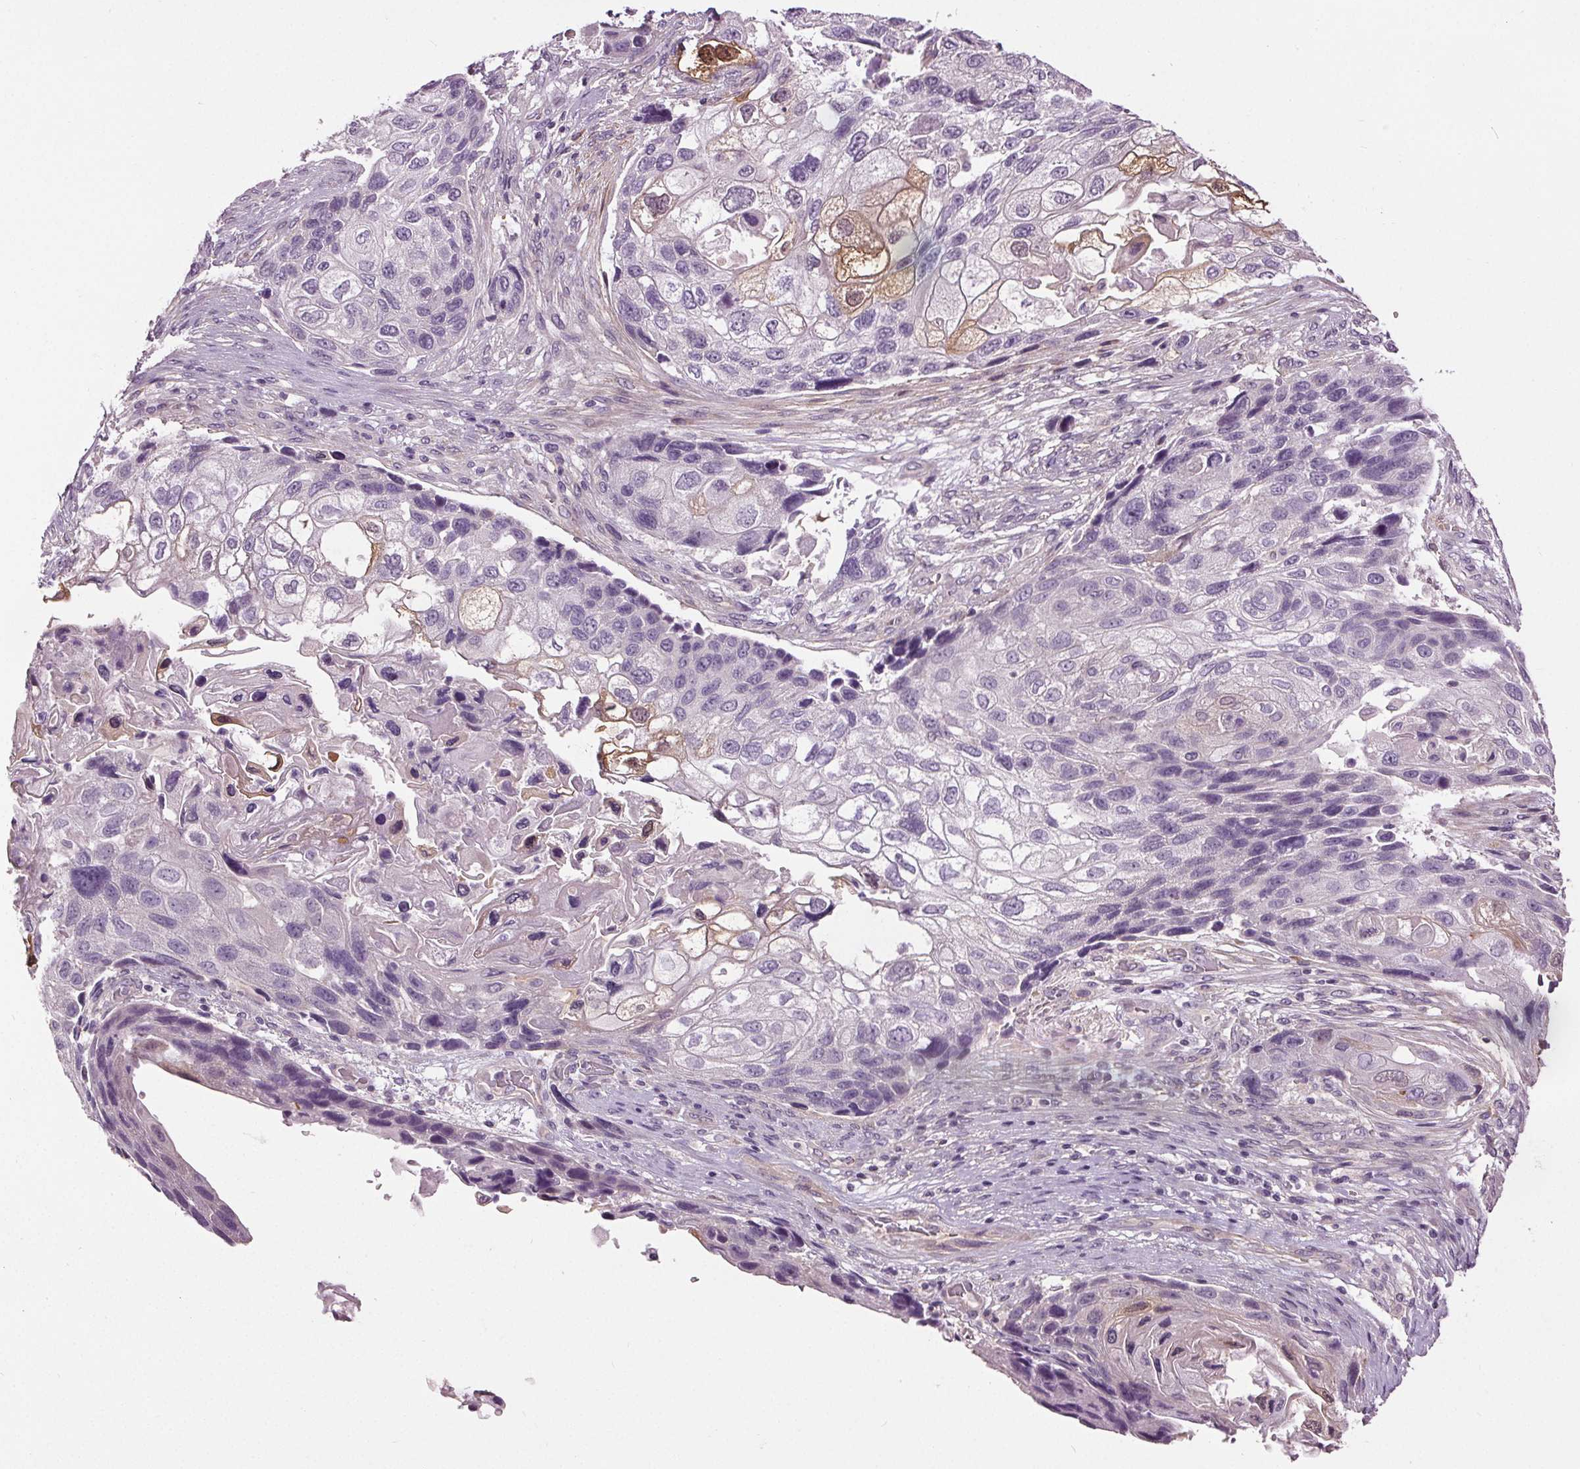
{"staining": {"intensity": "moderate", "quantity": "<25%", "location": "cytoplasmic/membranous"}, "tissue": "lung cancer", "cell_type": "Tumor cells", "image_type": "cancer", "snomed": [{"axis": "morphology", "description": "Squamous cell carcinoma, NOS"}, {"axis": "topography", "description": "Lung"}], "caption": "High-power microscopy captured an immunohistochemistry (IHC) micrograph of lung cancer (squamous cell carcinoma), revealing moderate cytoplasmic/membranous staining in approximately <25% of tumor cells. The staining was performed using DAB, with brown indicating positive protein expression. Nuclei are stained blue with hematoxylin.", "gene": "RASA1", "patient": {"sex": "male", "age": 69}}